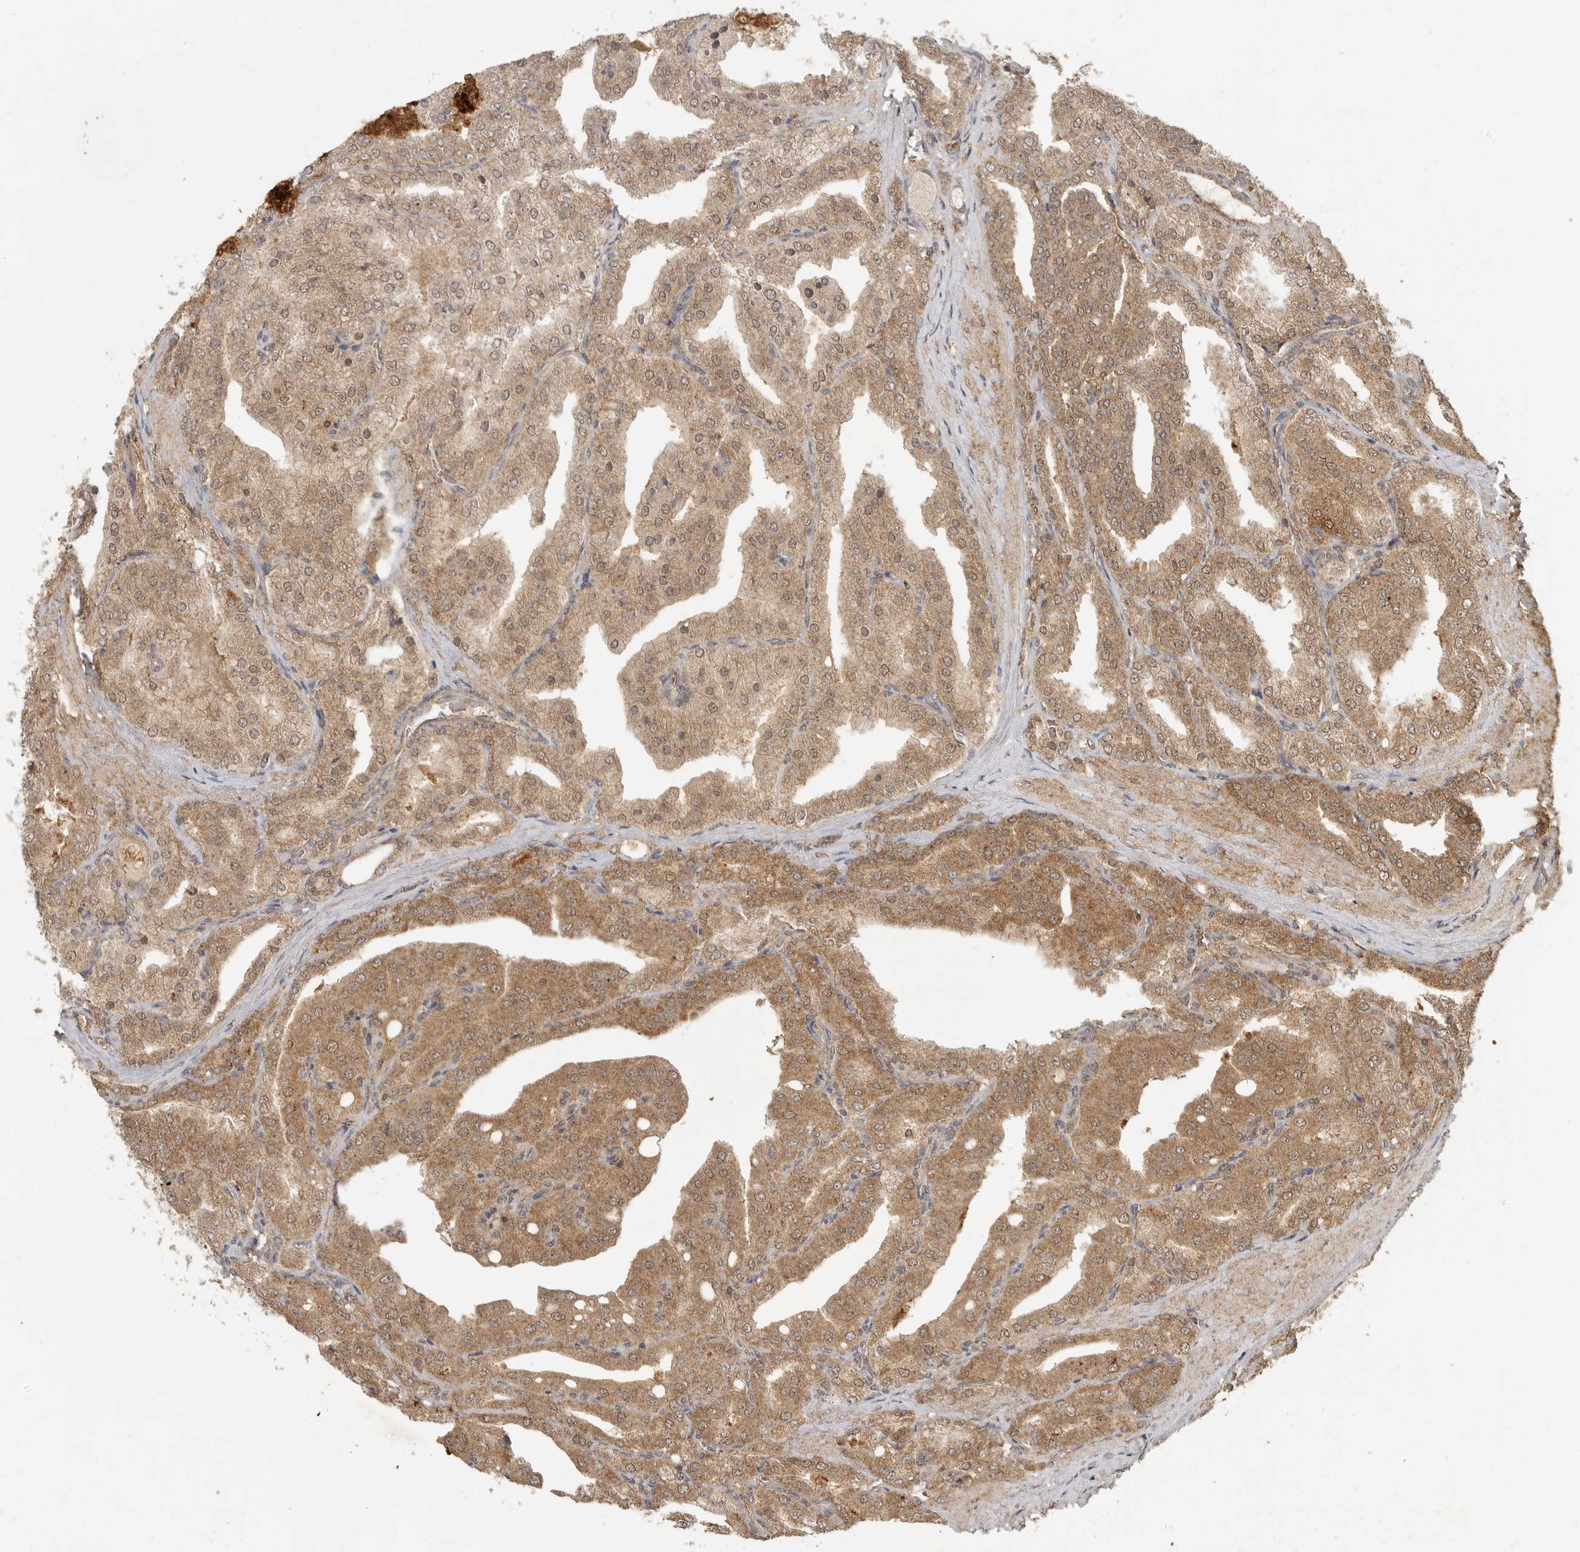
{"staining": {"intensity": "moderate", "quantity": ">75%", "location": "cytoplasmic/membranous,nuclear"}, "tissue": "prostate cancer", "cell_type": "Tumor cells", "image_type": "cancer", "snomed": [{"axis": "morphology", "description": "Adenocarcinoma, High grade"}, {"axis": "topography", "description": "Prostate"}], "caption": "High-grade adenocarcinoma (prostate) stained with a protein marker reveals moderate staining in tumor cells.", "gene": "ICOSLG", "patient": {"sex": "male", "age": 50}}